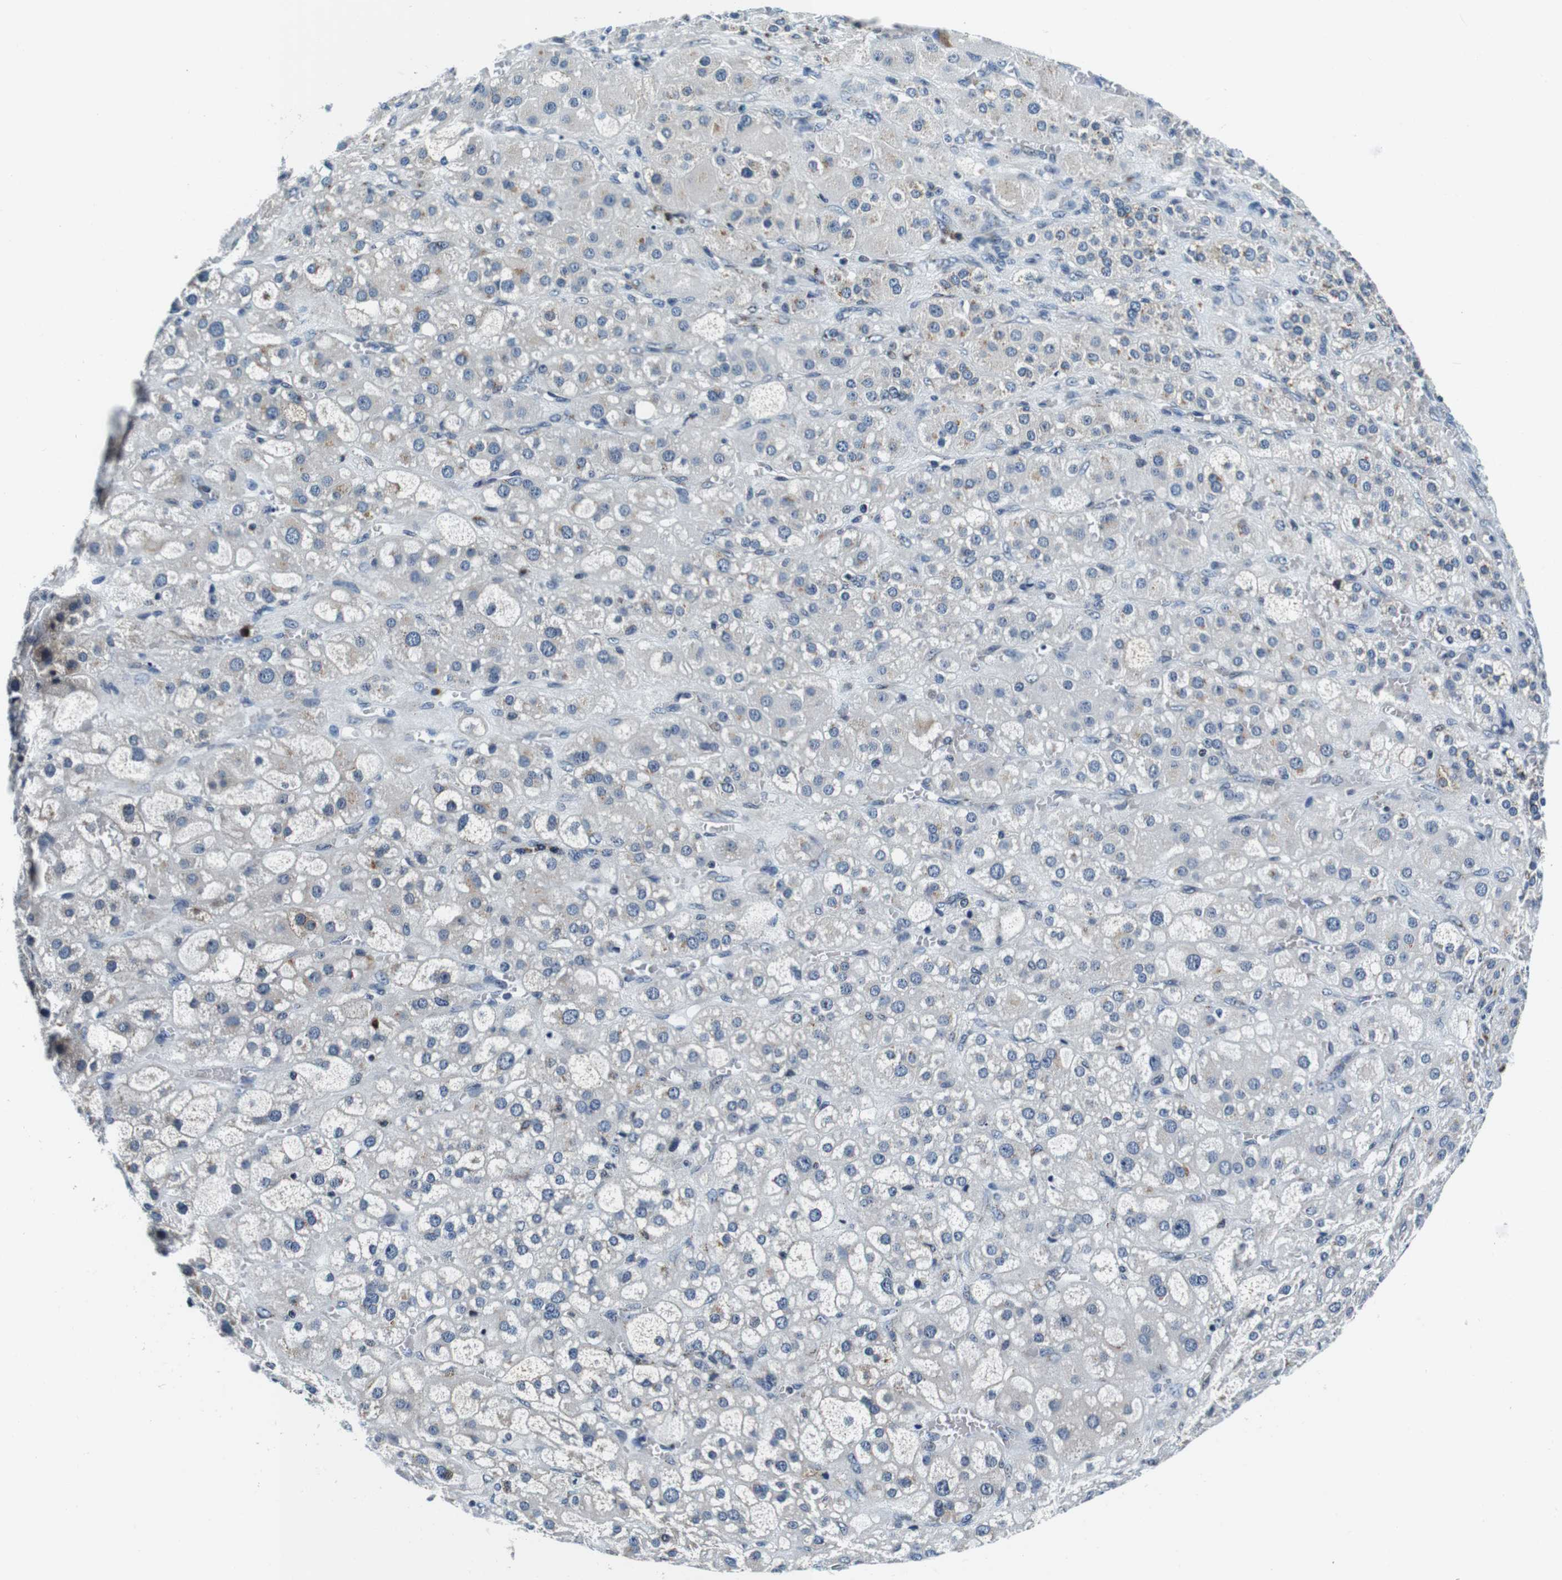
{"staining": {"intensity": "moderate", "quantity": "<25%", "location": "cytoplasmic/membranous"}, "tissue": "adrenal gland", "cell_type": "Glandular cells", "image_type": "normal", "snomed": [{"axis": "morphology", "description": "Normal tissue, NOS"}, {"axis": "topography", "description": "Adrenal gland"}], "caption": "This micrograph demonstrates IHC staining of unremarkable human adrenal gland, with low moderate cytoplasmic/membranous staining in approximately <25% of glandular cells.", "gene": "FAR2", "patient": {"sex": "female", "age": 47}}